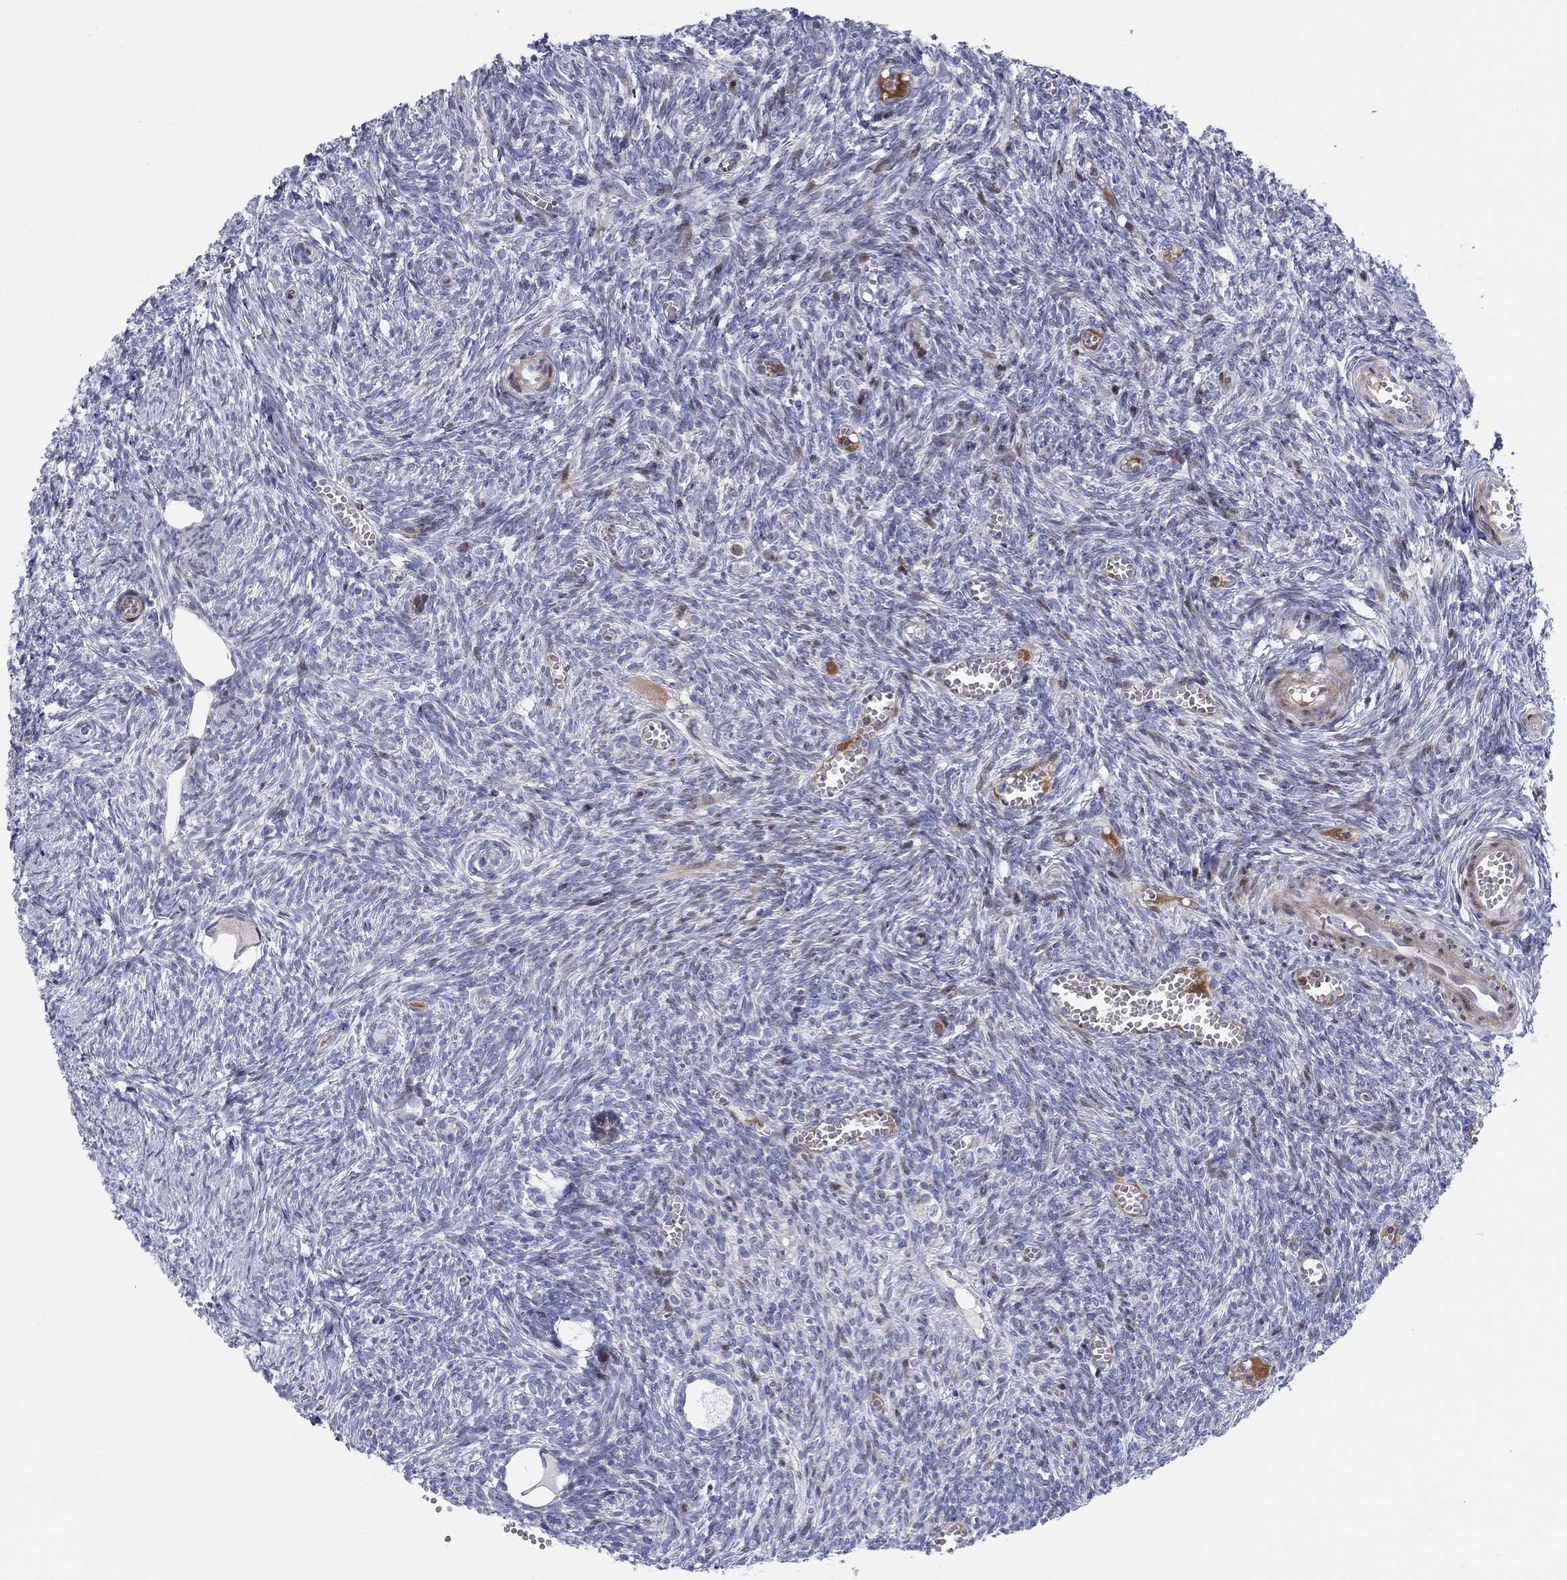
{"staining": {"intensity": "negative", "quantity": "none", "location": "none"}, "tissue": "ovary", "cell_type": "Follicle cells", "image_type": "normal", "snomed": [{"axis": "morphology", "description": "Normal tissue, NOS"}, {"axis": "topography", "description": "Ovary"}], "caption": "High power microscopy micrograph of an immunohistochemistry histopathology image of normal ovary, revealing no significant expression in follicle cells.", "gene": "ARHGAP36", "patient": {"sex": "female", "age": 43}}